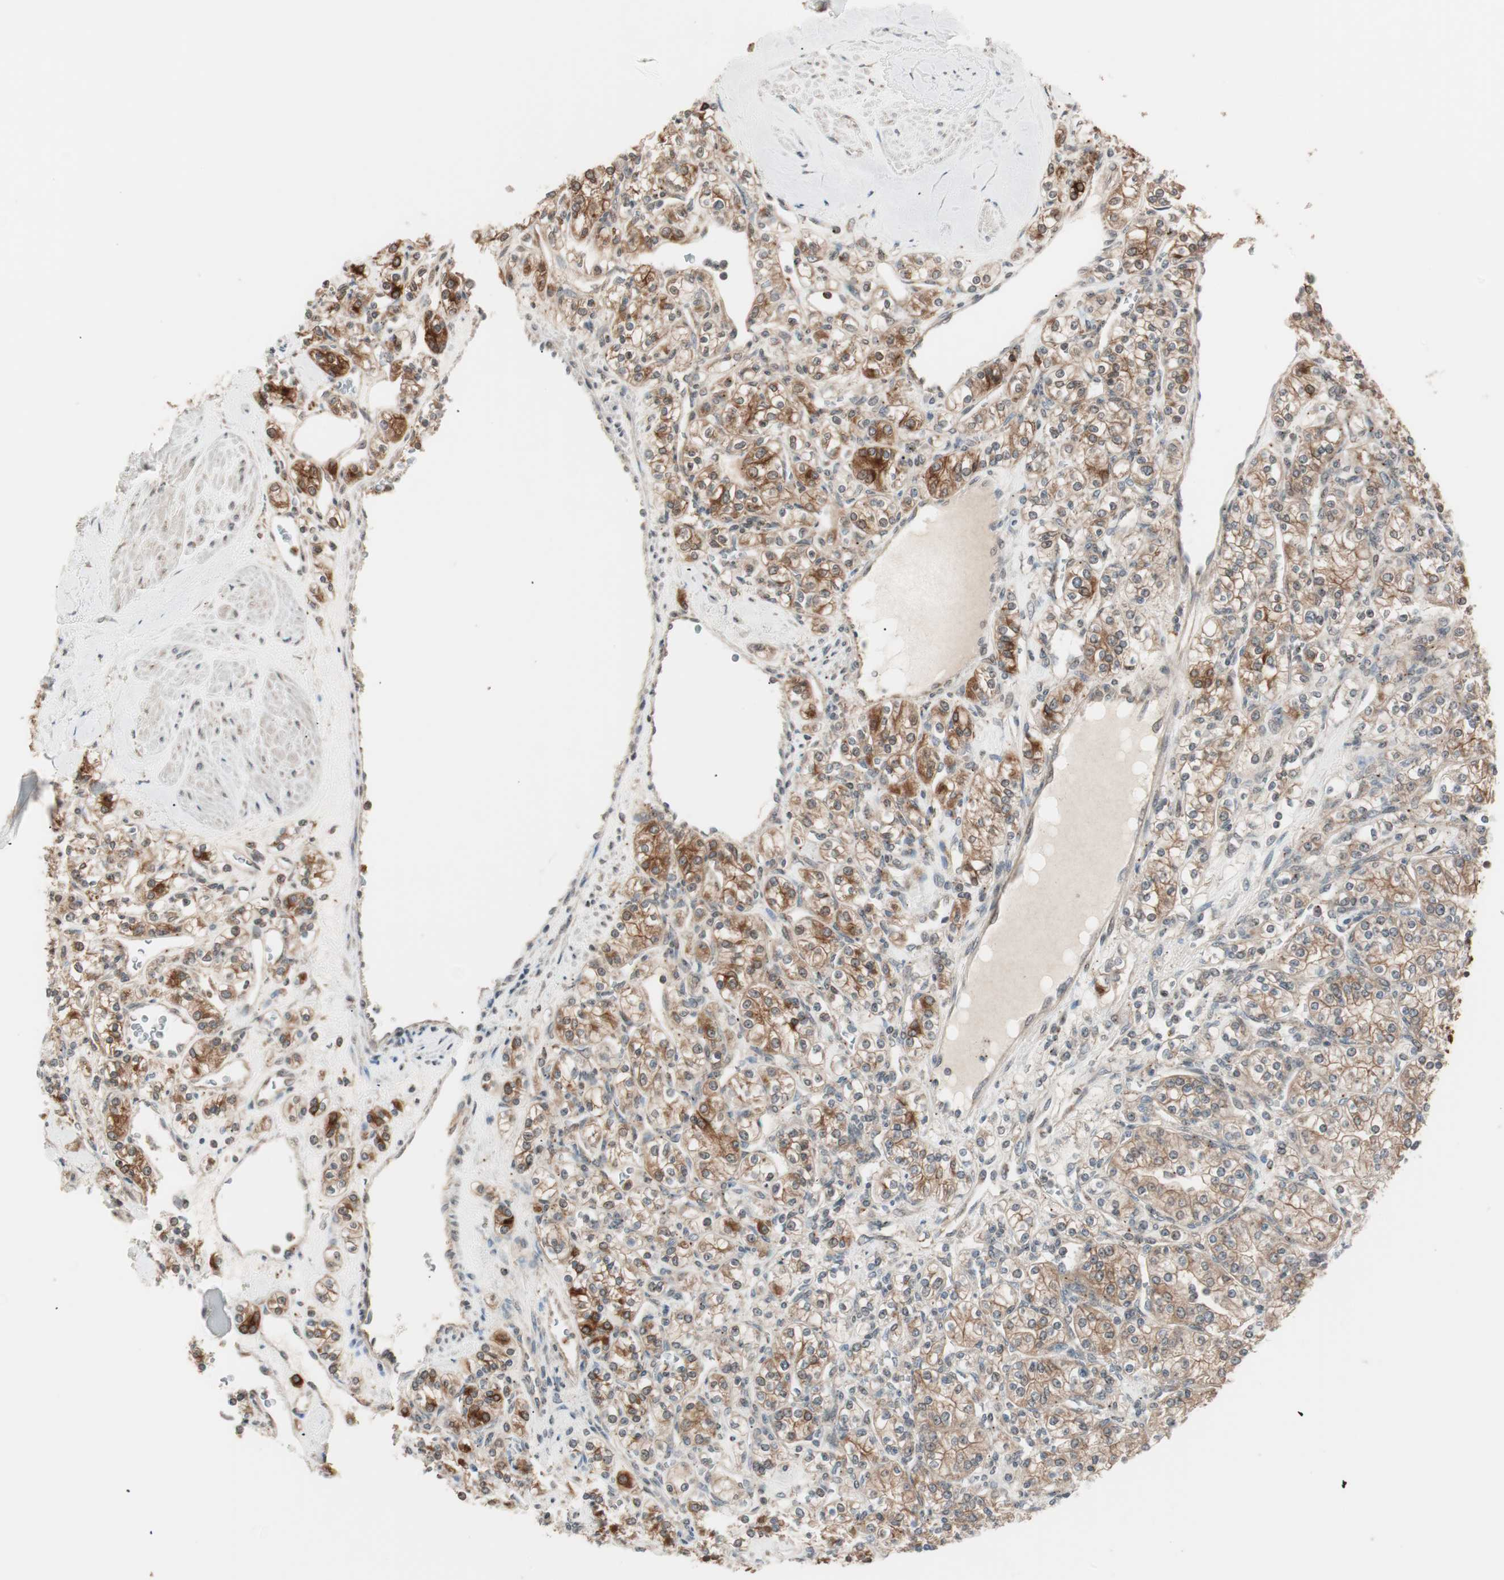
{"staining": {"intensity": "moderate", "quantity": ">75%", "location": "cytoplasmic/membranous"}, "tissue": "renal cancer", "cell_type": "Tumor cells", "image_type": "cancer", "snomed": [{"axis": "morphology", "description": "Adenocarcinoma, NOS"}, {"axis": "topography", "description": "Kidney"}], "caption": "Immunohistochemistry (IHC) histopathology image of renal cancer stained for a protein (brown), which shows medium levels of moderate cytoplasmic/membranous expression in approximately >75% of tumor cells.", "gene": "FBXO5", "patient": {"sex": "male", "age": 77}}